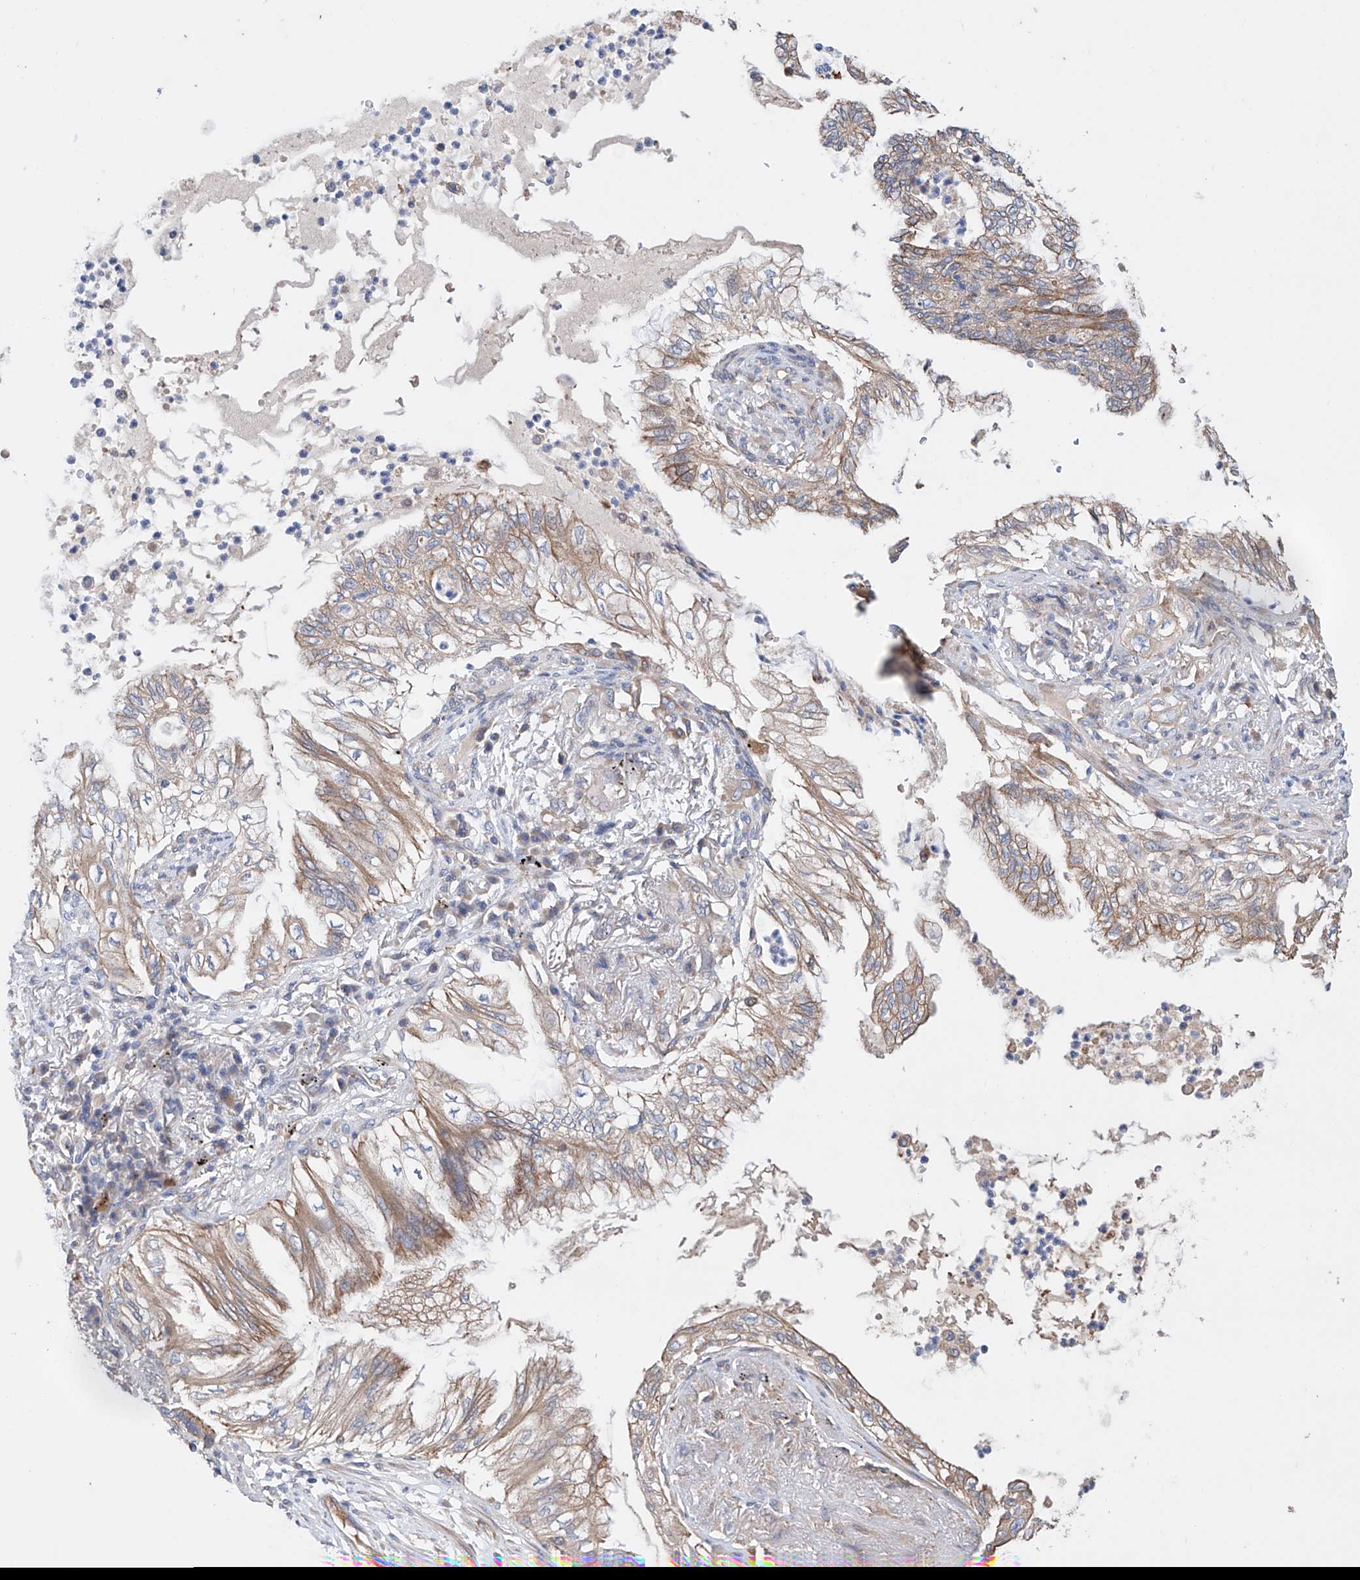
{"staining": {"intensity": "weak", "quantity": ">75%", "location": "cytoplasmic/membranous"}, "tissue": "lung cancer", "cell_type": "Tumor cells", "image_type": "cancer", "snomed": [{"axis": "morphology", "description": "Adenocarcinoma, NOS"}, {"axis": "topography", "description": "Lung"}], "caption": "Lung cancer stained with a protein marker demonstrates weak staining in tumor cells.", "gene": "AFG1L", "patient": {"sex": "female", "age": 70}}